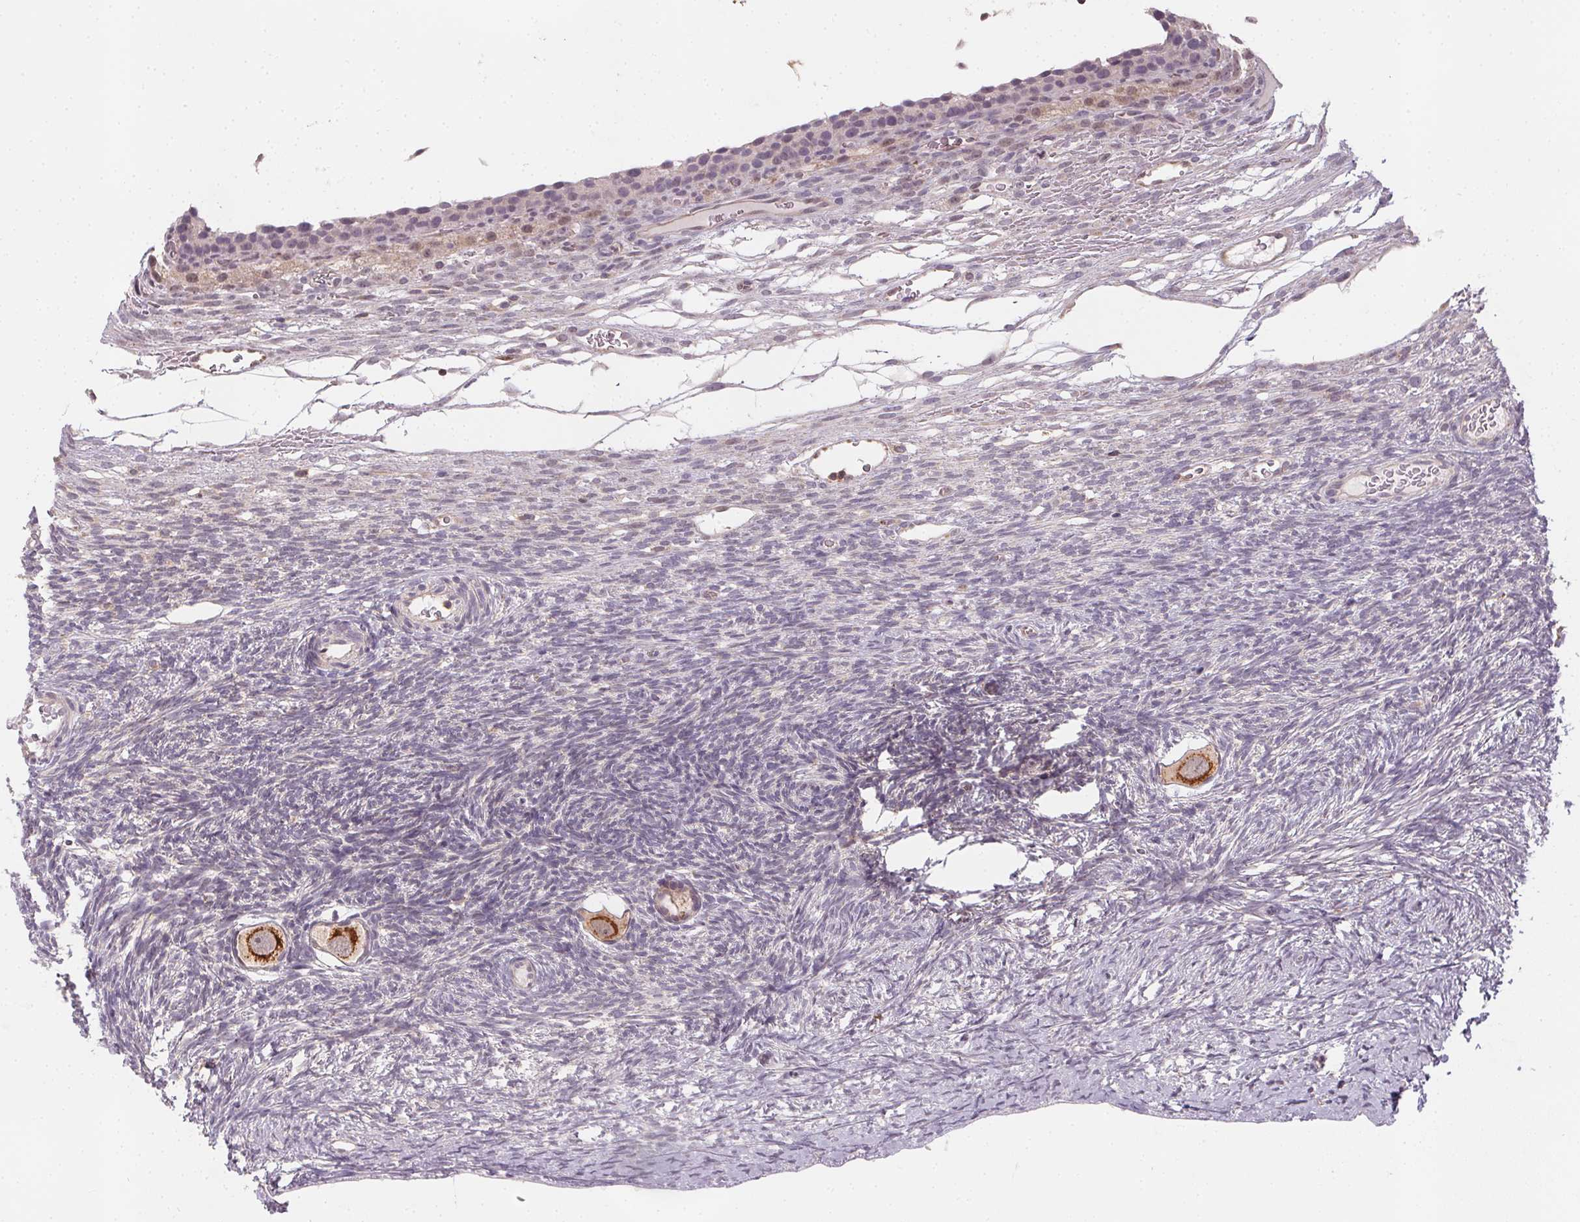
{"staining": {"intensity": "strong", "quantity": "25%-75%", "location": "cytoplasmic/membranous"}, "tissue": "ovary", "cell_type": "Follicle cells", "image_type": "normal", "snomed": [{"axis": "morphology", "description": "Normal tissue, NOS"}, {"axis": "topography", "description": "Ovary"}], "caption": "Protein expression analysis of unremarkable ovary reveals strong cytoplasmic/membranous positivity in about 25%-75% of follicle cells. The staining is performed using DAB (3,3'-diaminobenzidine) brown chromogen to label protein expression. The nuclei are counter-stained blue using hematoxylin.", "gene": "NCOA4", "patient": {"sex": "female", "age": 34}}